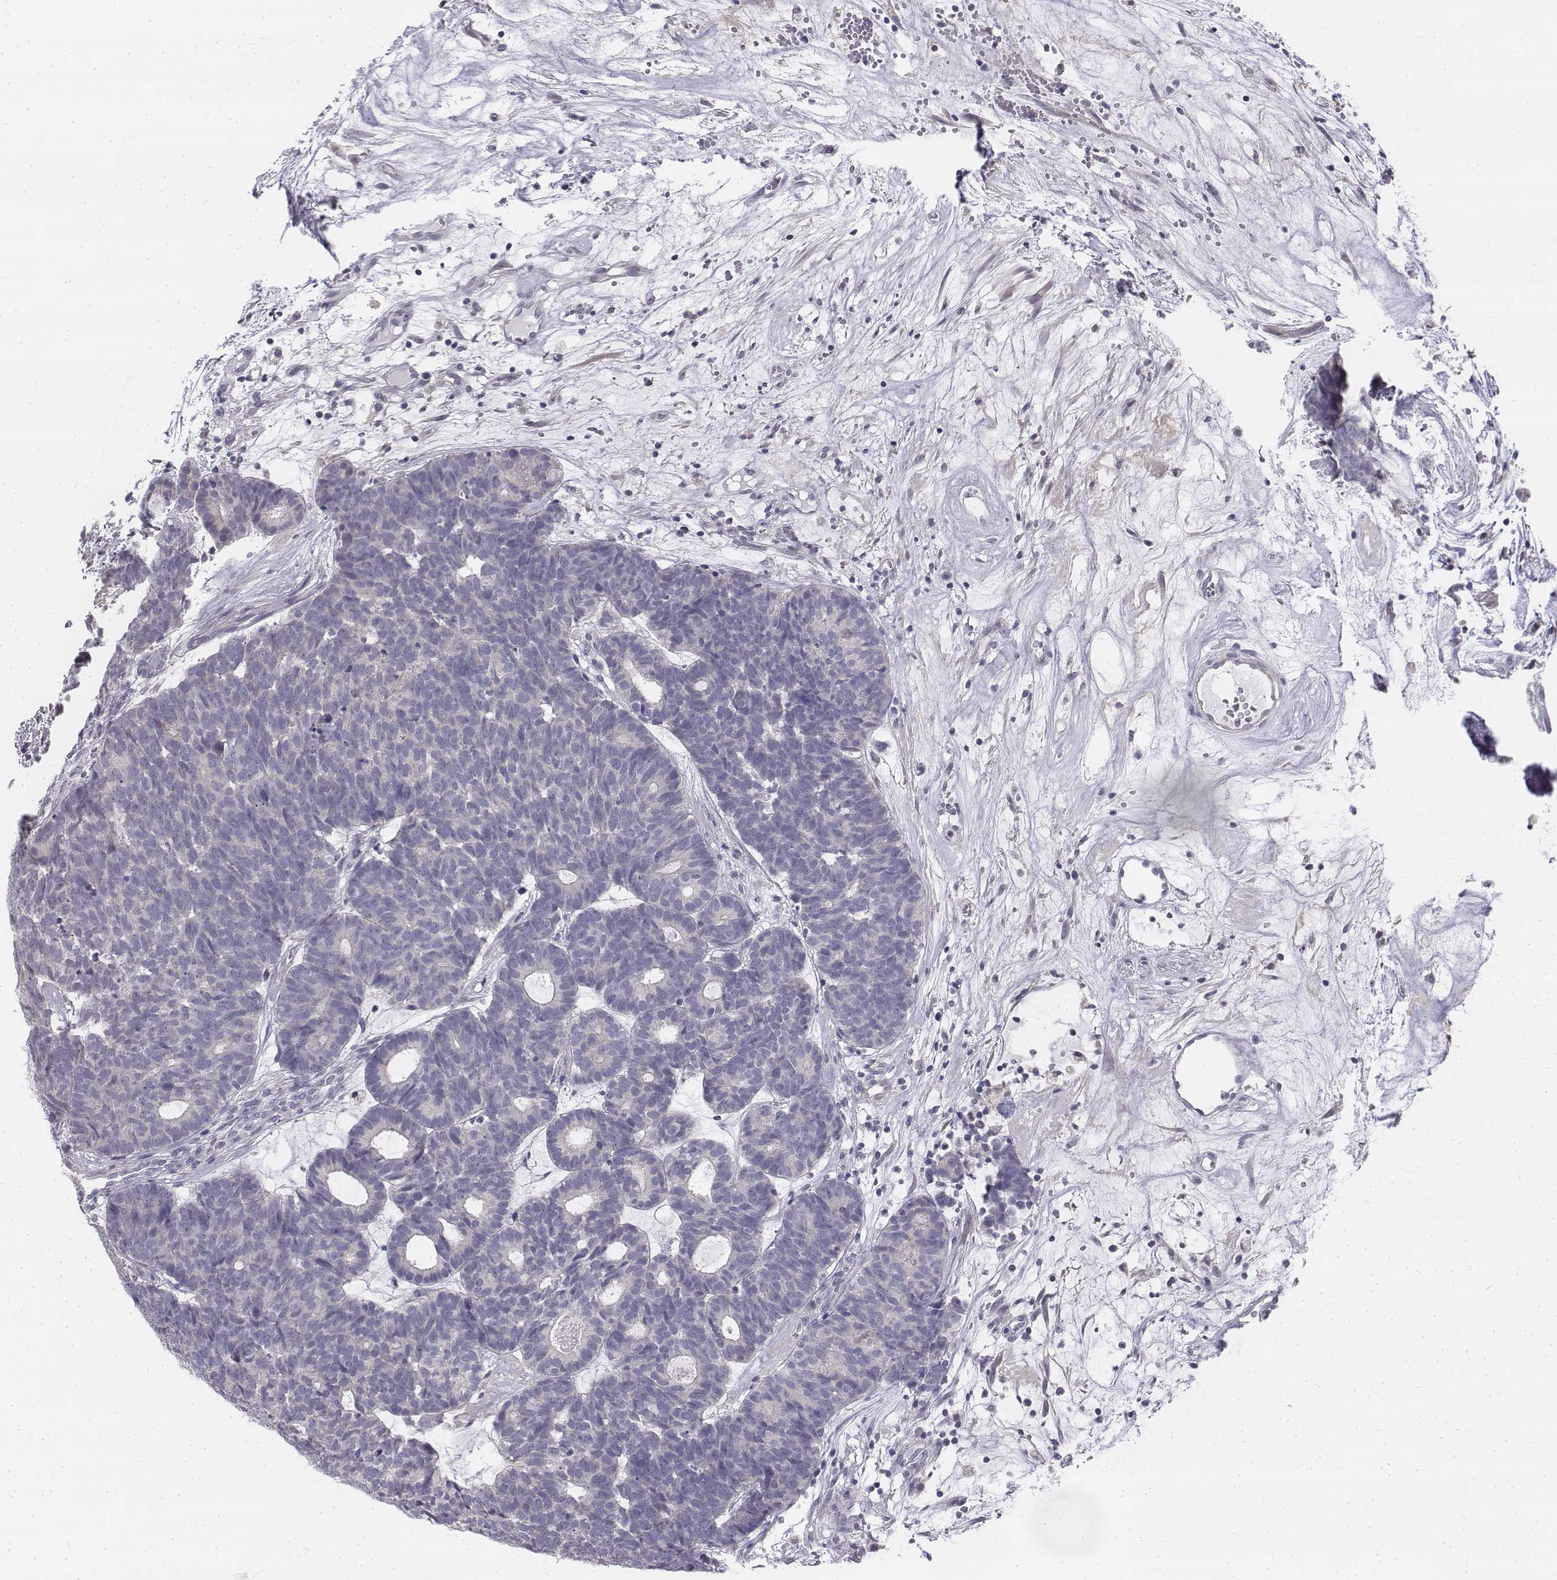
{"staining": {"intensity": "negative", "quantity": "none", "location": "none"}, "tissue": "head and neck cancer", "cell_type": "Tumor cells", "image_type": "cancer", "snomed": [{"axis": "morphology", "description": "Adenocarcinoma, NOS"}, {"axis": "topography", "description": "Head-Neck"}], "caption": "DAB immunohistochemical staining of human adenocarcinoma (head and neck) displays no significant staining in tumor cells.", "gene": "PENK", "patient": {"sex": "female", "age": 81}}